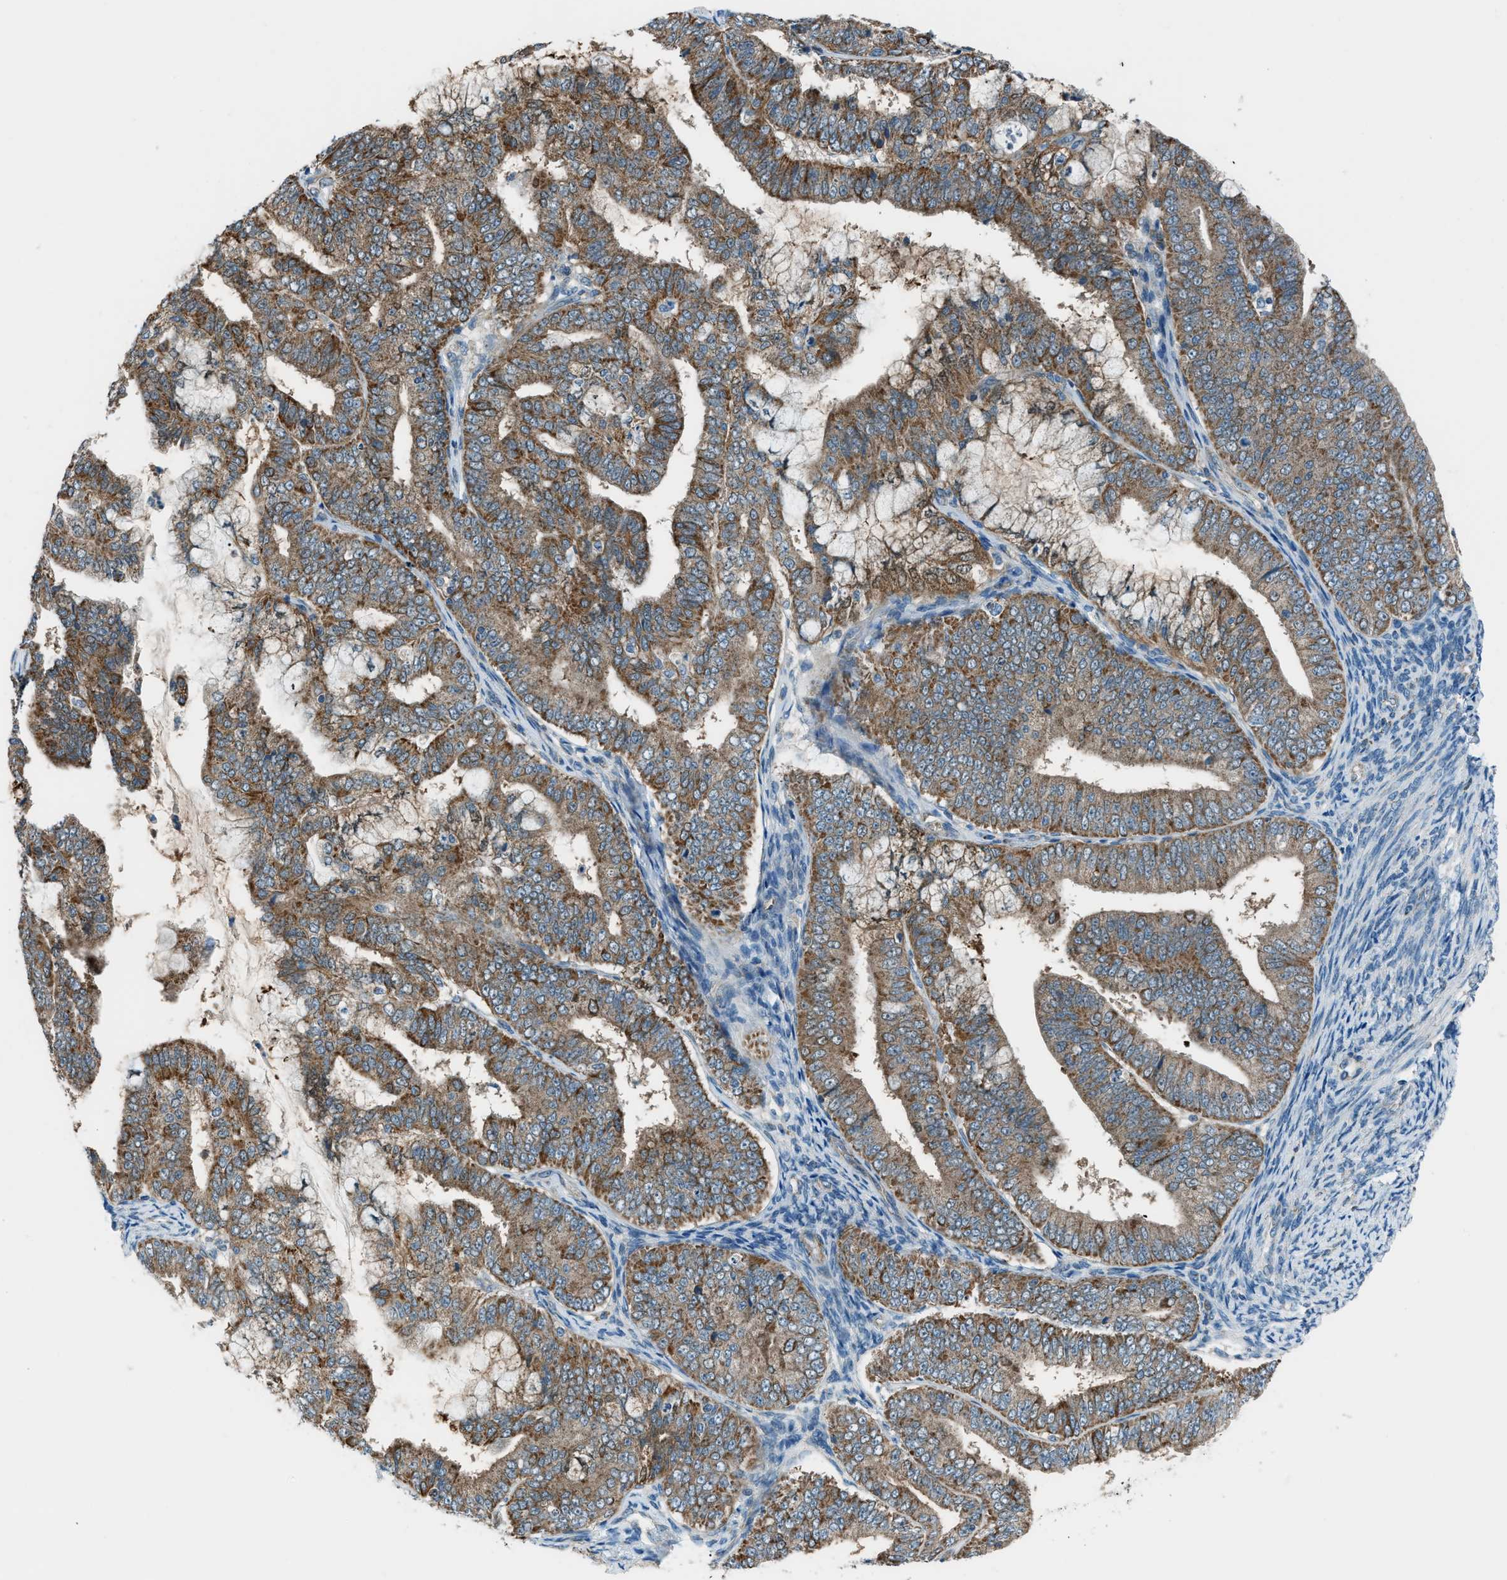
{"staining": {"intensity": "moderate", "quantity": ">75%", "location": "cytoplasmic/membranous"}, "tissue": "endometrial cancer", "cell_type": "Tumor cells", "image_type": "cancer", "snomed": [{"axis": "morphology", "description": "Adenocarcinoma, NOS"}, {"axis": "topography", "description": "Endometrium"}], "caption": "This is a micrograph of immunohistochemistry (IHC) staining of endometrial adenocarcinoma, which shows moderate expression in the cytoplasmic/membranous of tumor cells.", "gene": "PIGG", "patient": {"sex": "female", "age": 63}}